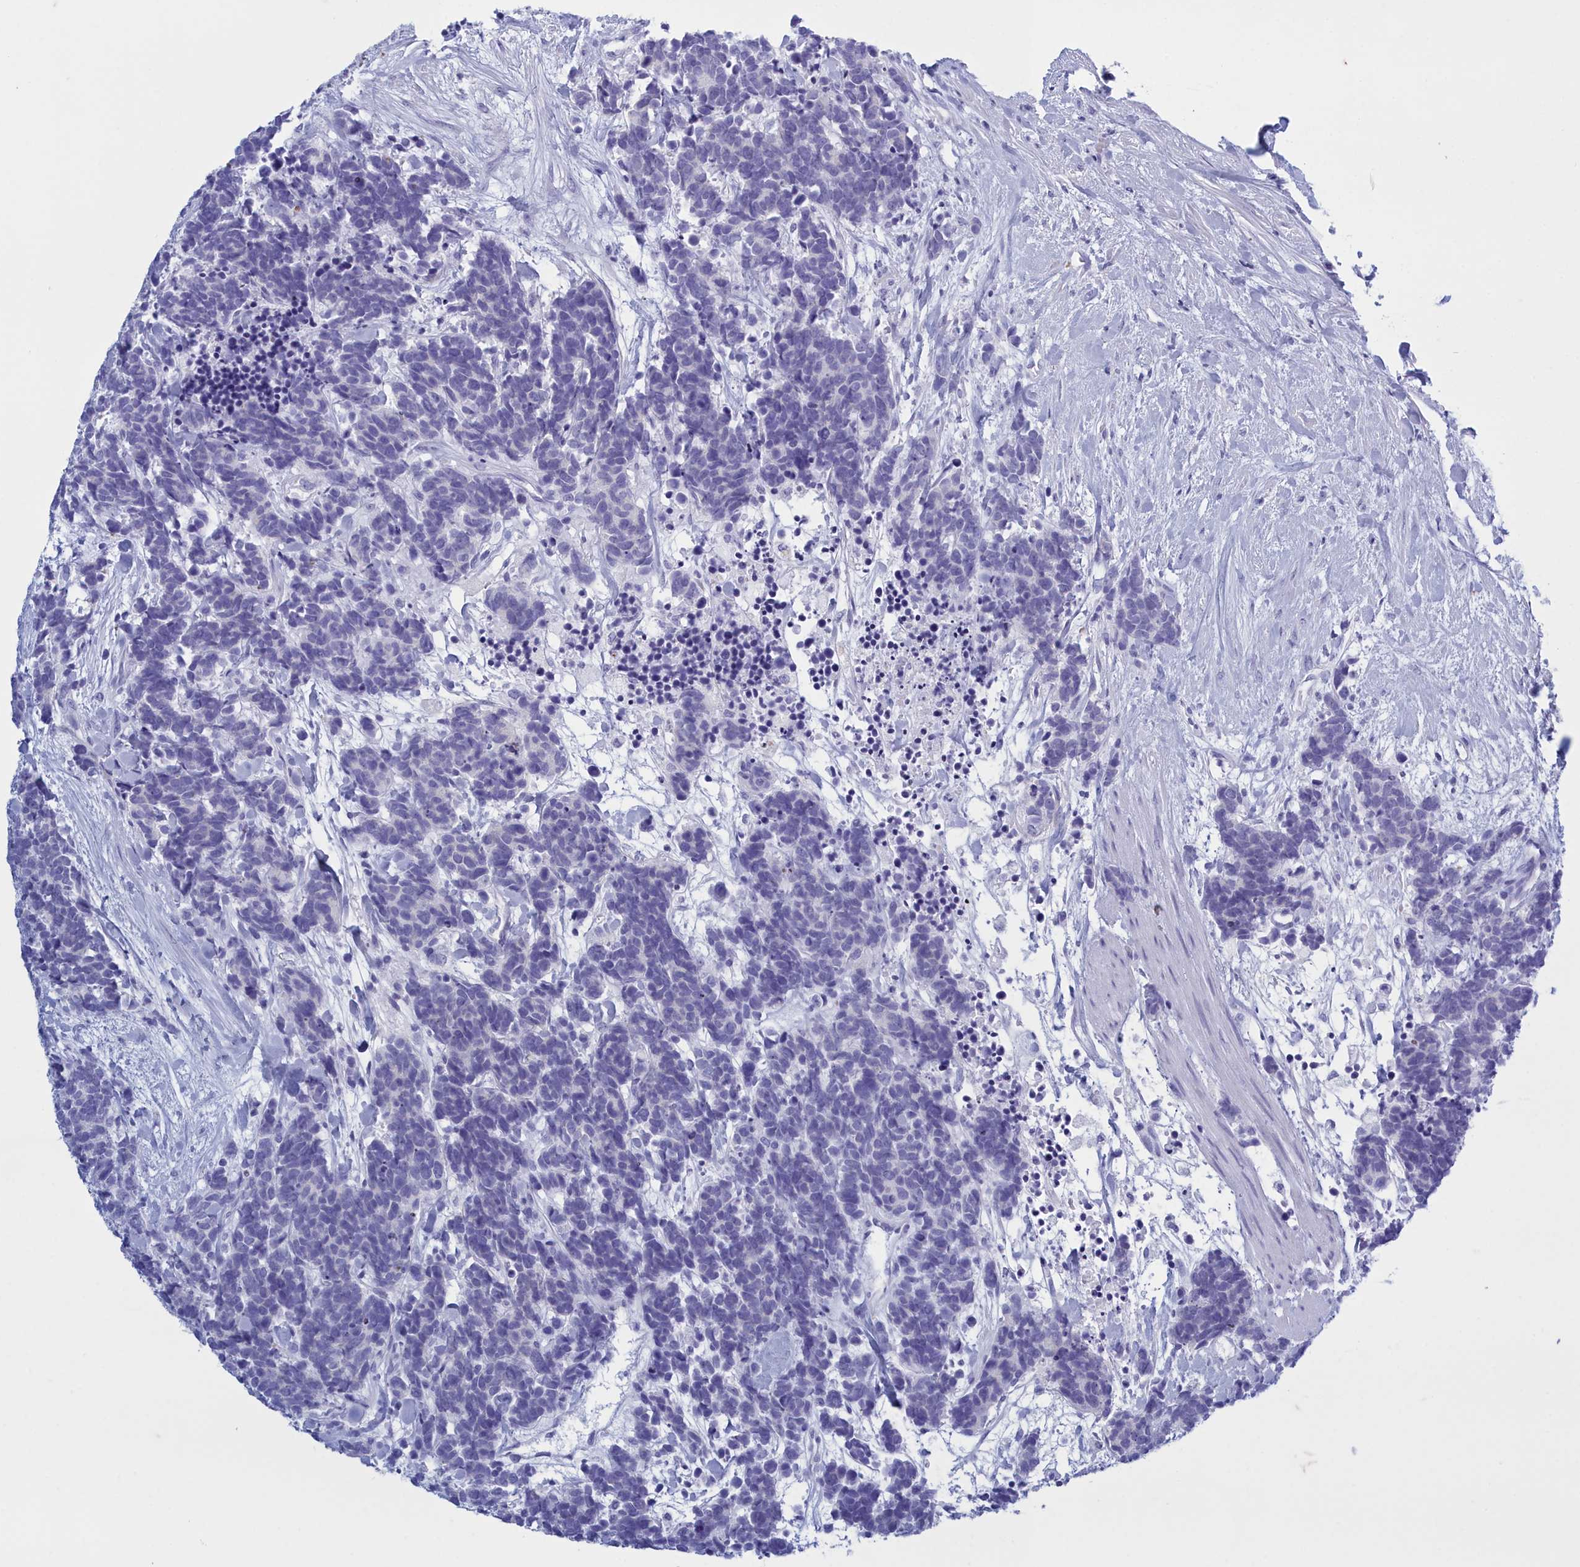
{"staining": {"intensity": "negative", "quantity": "none", "location": "none"}, "tissue": "carcinoid", "cell_type": "Tumor cells", "image_type": "cancer", "snomed": [{"axis": "morphology", "description": "Carcinoma, NOS"}, {"axis": "morphology", "description": "Carcinoid, malignant, NOS"}, {"axis": "topography", "description": "Prostate"}], "caption": "A photomicrograph of carcinoma stained for a protein demonstrates no brown staining in tumor cells.", "gene": "TMEM97", "patient": {"sex": "male", "age": 57}}